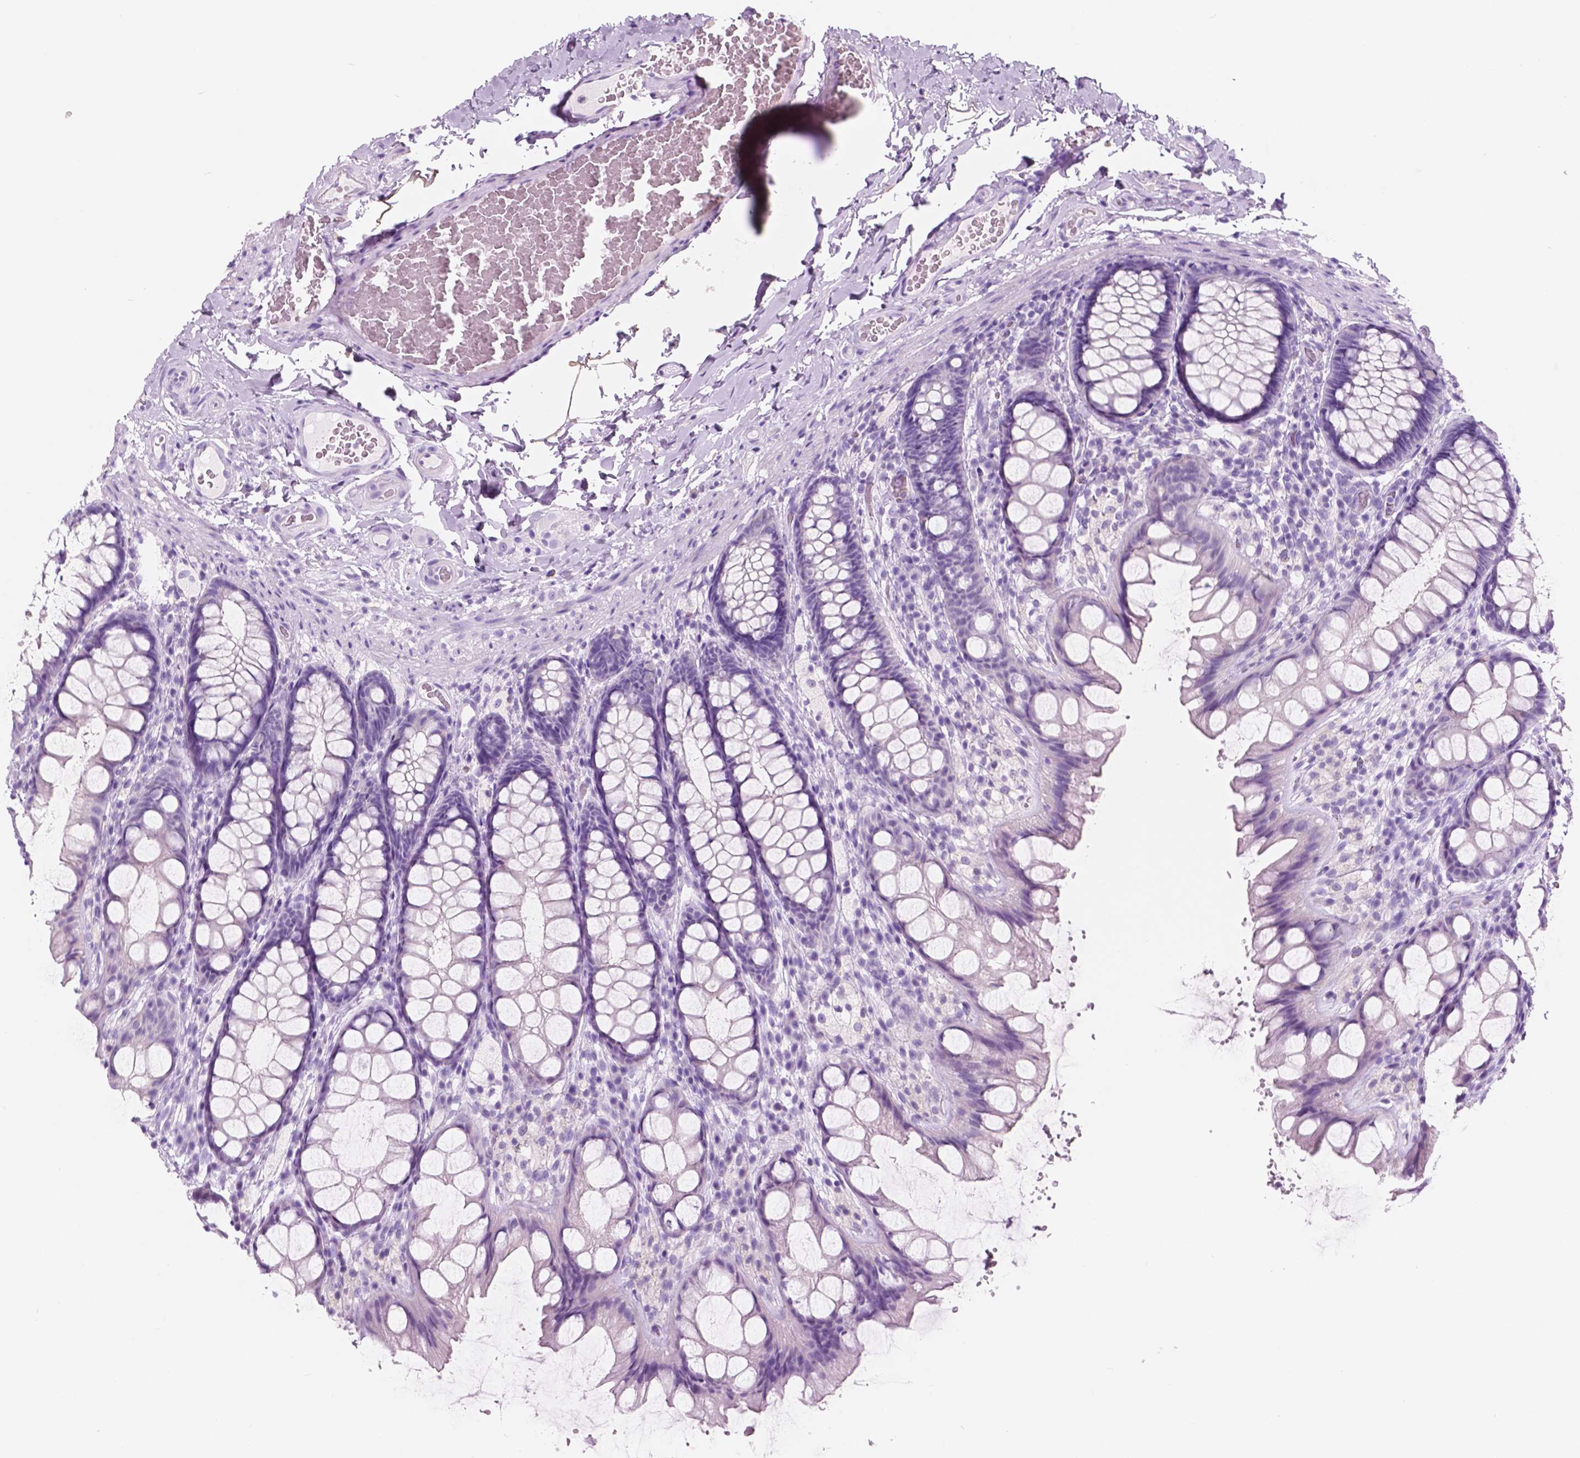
{"staining": {"intensity": "negative", "quantity": "none", "location": "none"}, "tissue": "colon", "cell_type": "Endothelial cells", "image_type": "normal", "snomed": [{"axis": "morphology", "description": "Normal tissue, NOS"}, {"axis": "topography", "description": "Colon"}], "caption": "Image shows no significant protein positivity in endothelial cells of unremarkable colon.", "gene": "CUZD1", "patient": {"sex": "male", "age": 47}}